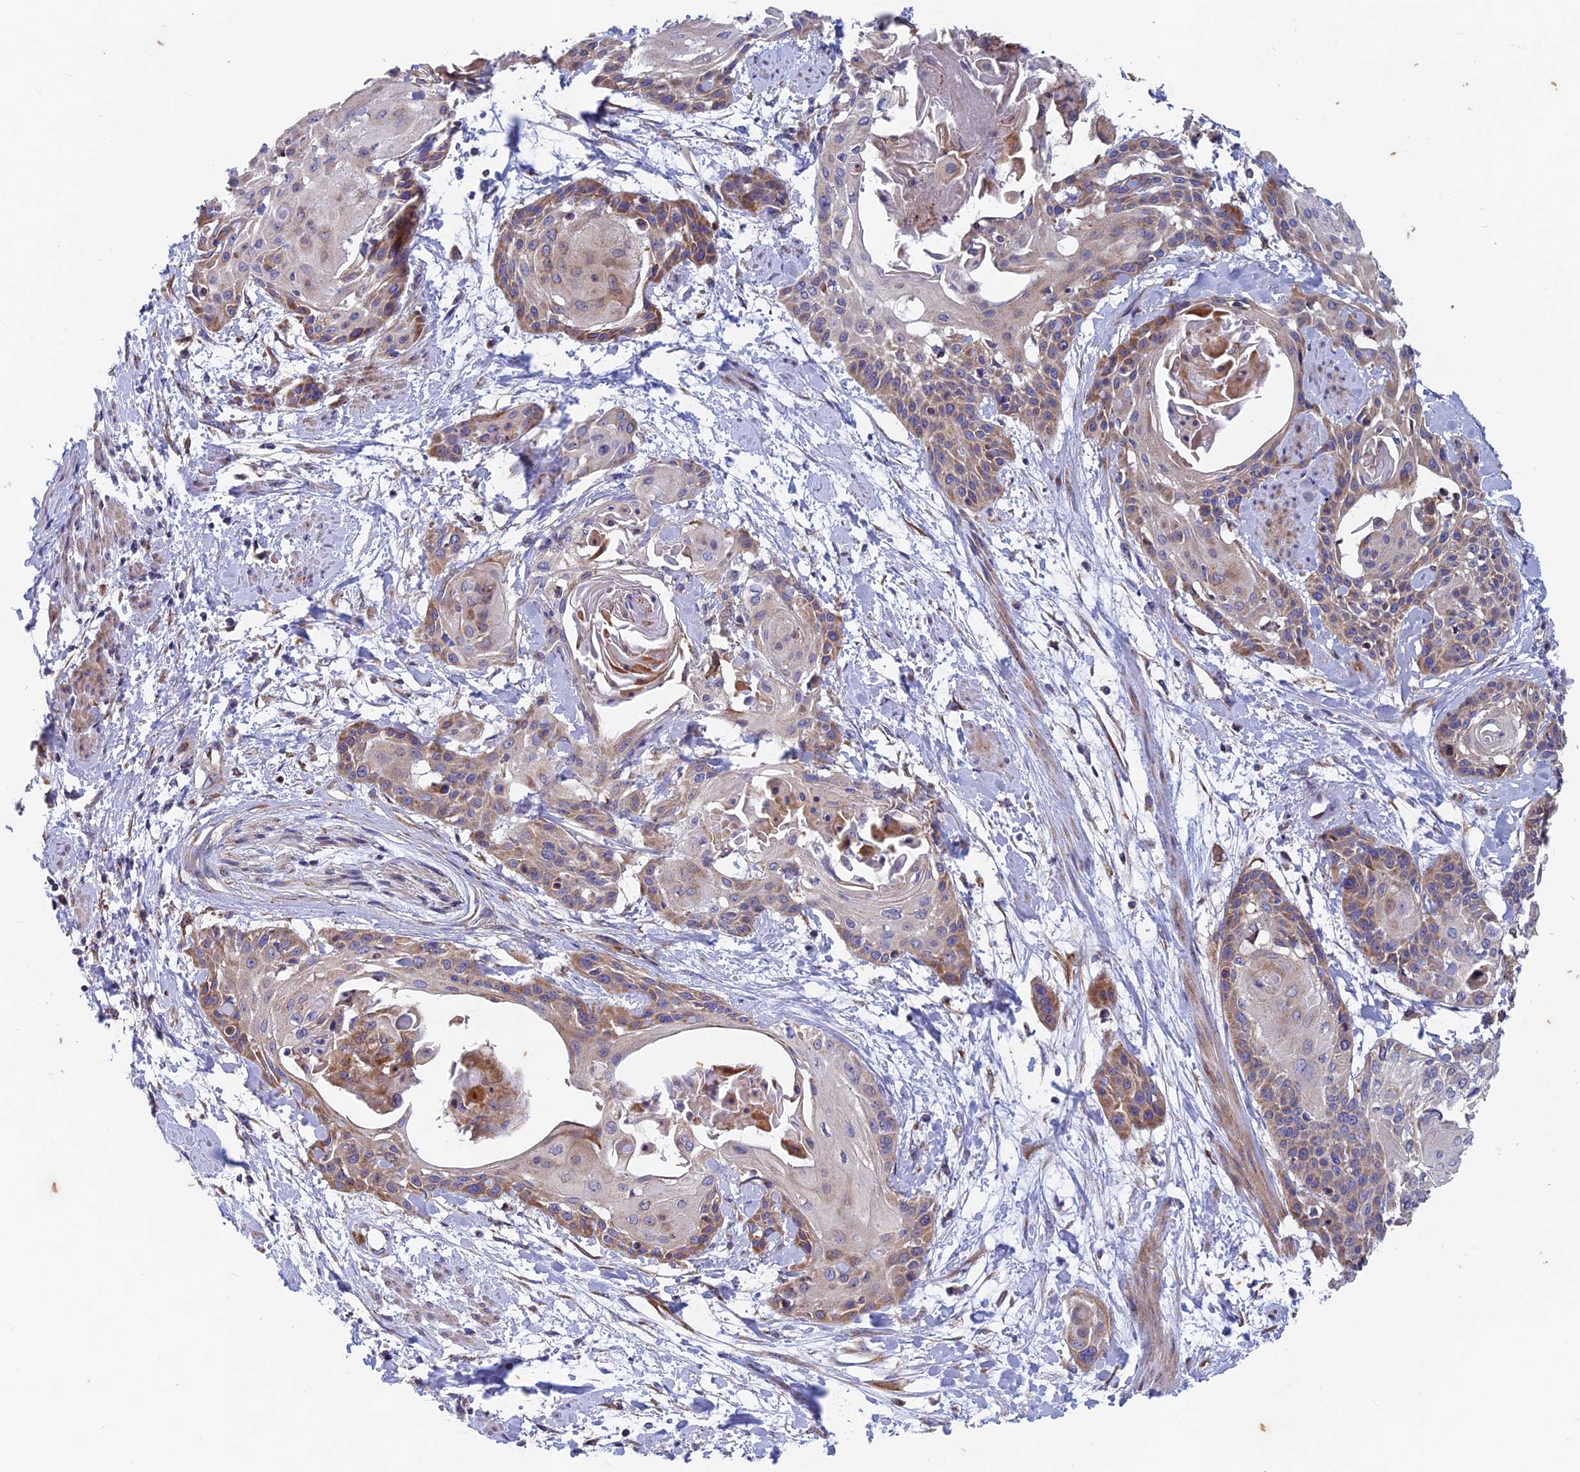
{"staining": {"intensity": "moderate", "quantity": "<25%", "location": "cytoplasmic/membranous"}, "tissue": "cervical cancer", "cell_type": "Tumor cells", "image_type": "cancer", "snomed": [{"axis": "morphology", "description": "Squamous cell carcinoma, NOS"}, {"axis": "topography", "description": "Cervix"}], "caption": "Immunohistochemical staining of cervical squamous cell carcinoma reveals low levels of moderate cytoplasmic/membranous protein positivity in about <25% of tumor cells.", "gene": "AP4S1", "patient": {"sex": "female", "age": 57}}